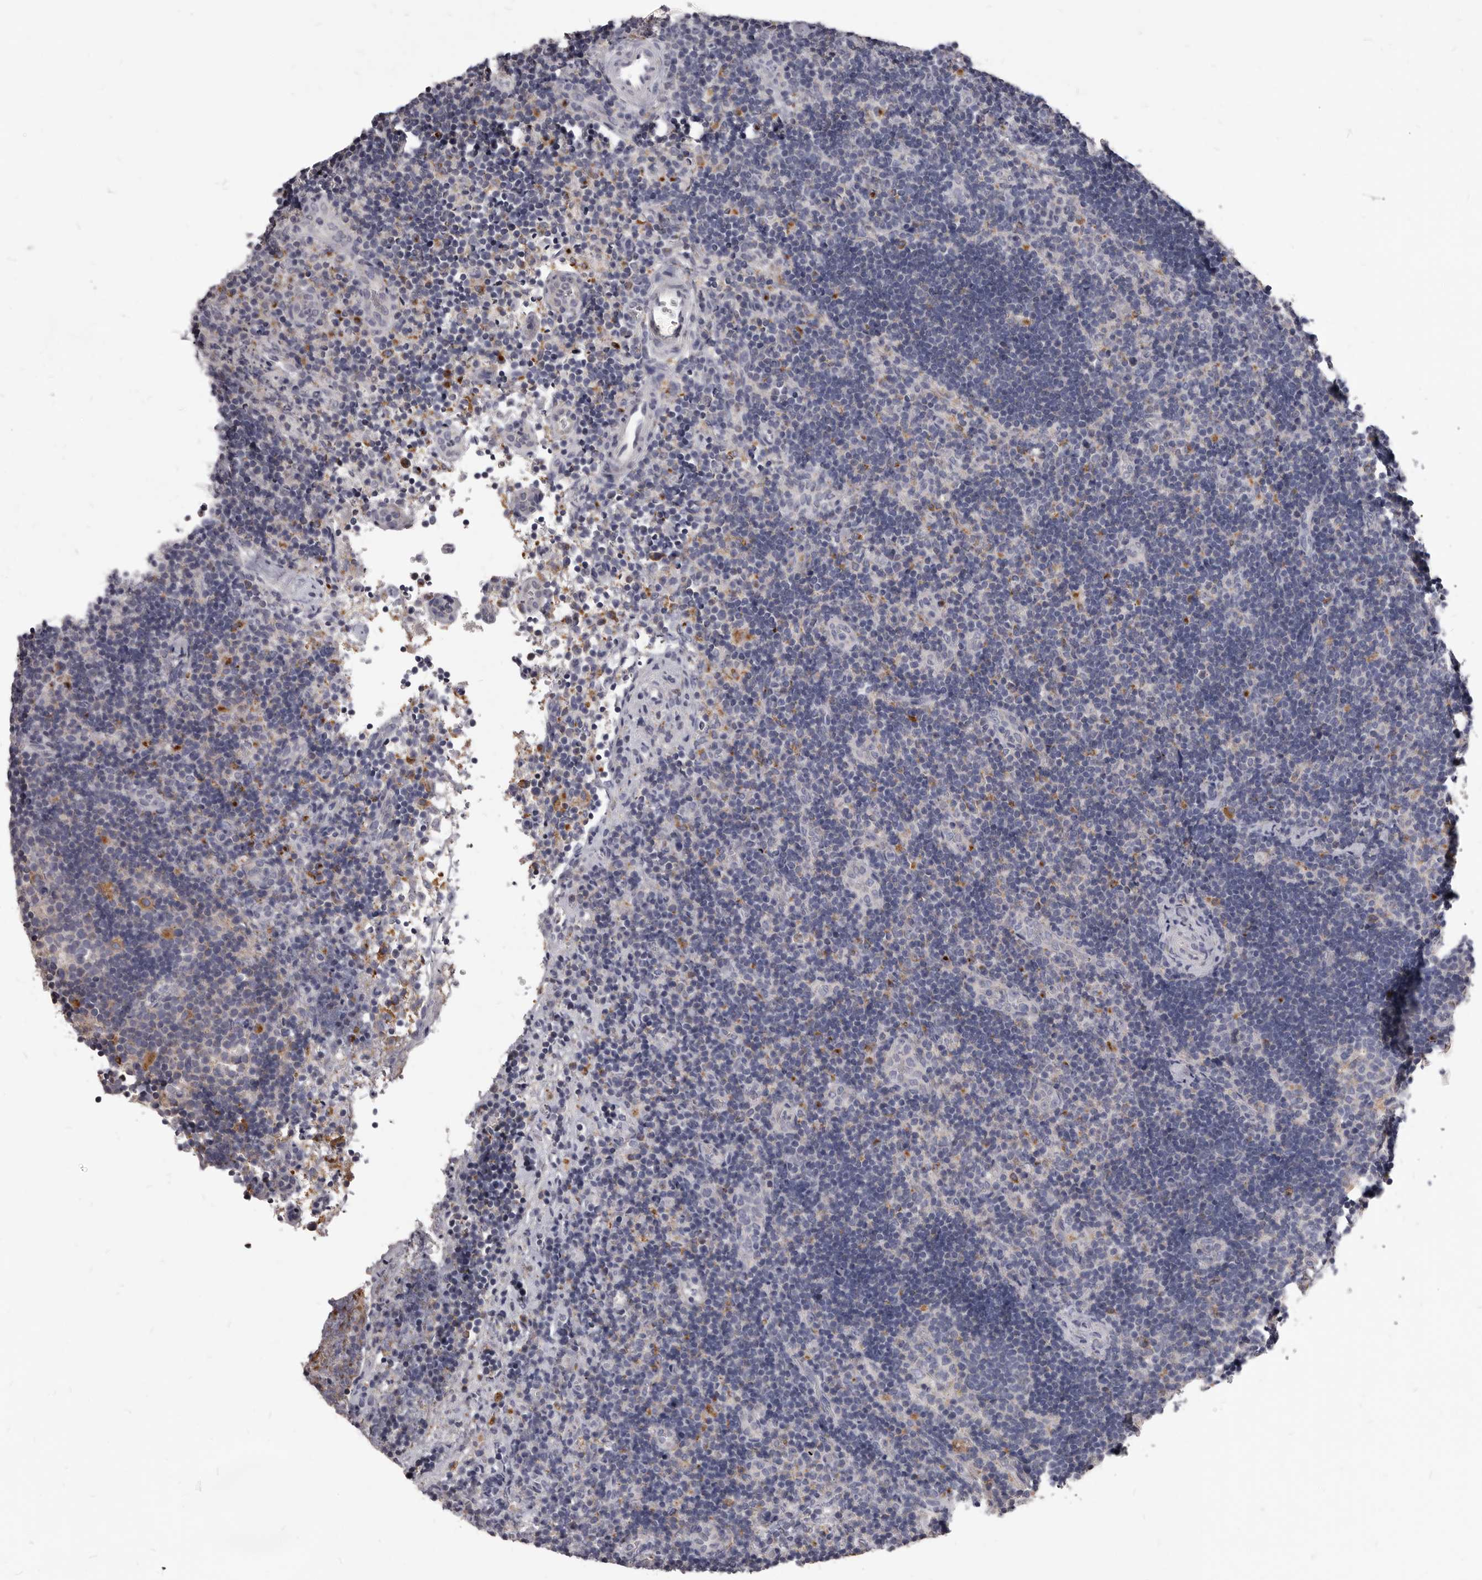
{"staining": {"intensity": "negative", "quantity": "none", "location": "none"}, "tissue": "lymph node", "cell_type": "Germinal center cells", "image_type": "normal", "snomed": [{"axis": "morphology", "description": "Normal tissue, NOS"}, {"axis": "topography", "description": "Lymph node"}], "caption": "Micrograph shows no protein positivity in germinal center cells of normal lymph node.", "gene": "PI4K2A", "patient": {"sex": "female", "age": 22}}